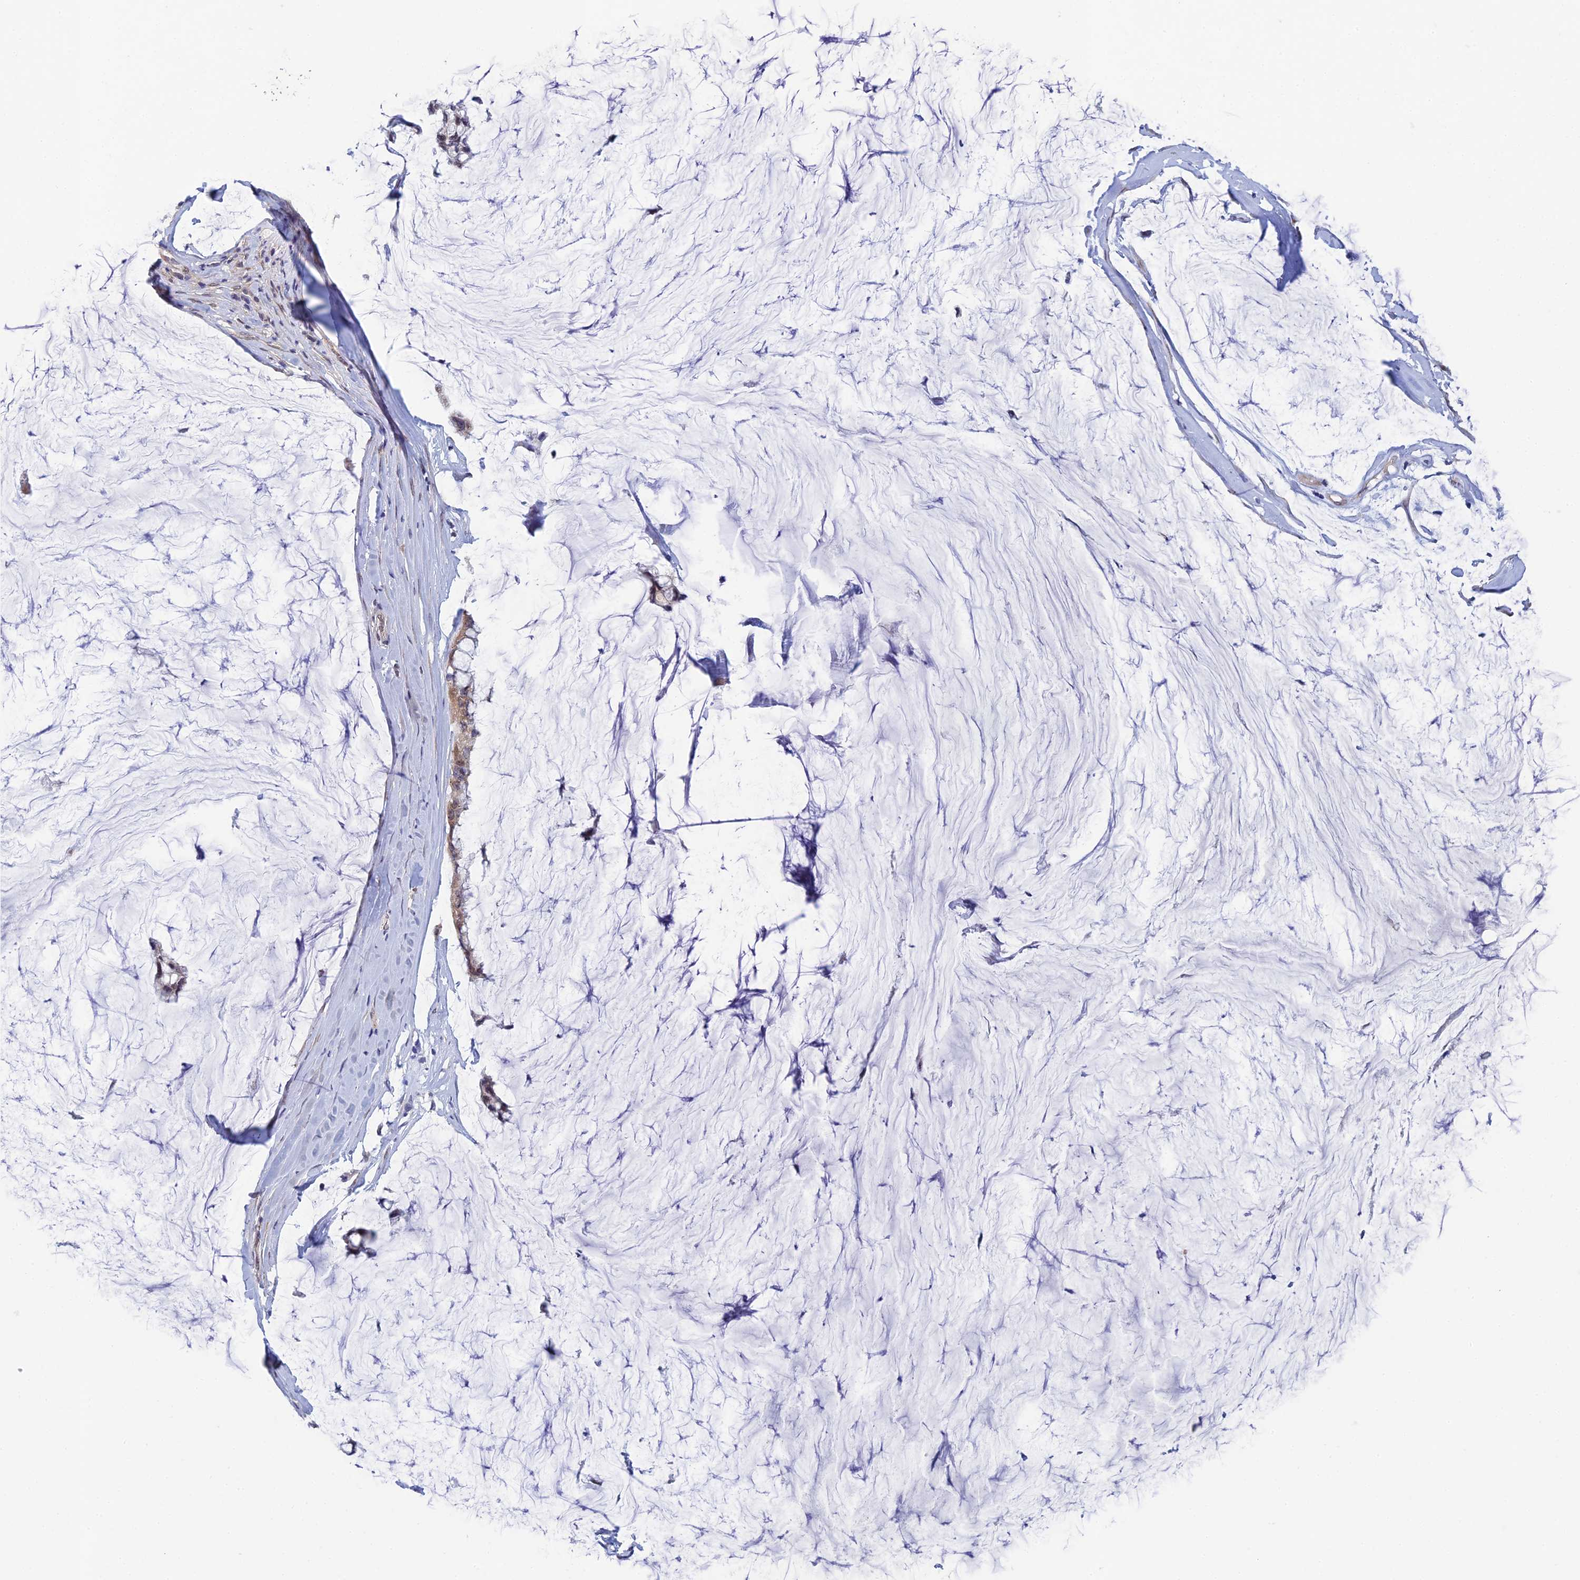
{"staining": {"intensity": "weak", "quantity": "25%-75%", "location": "cytoplasmic/membranous"}, "tissue": "ovarian cancer", "cell_type": "Tumor cells", "image_type": "cancer", "snomed": [{"axis": "morphology", "description": "Cystadenocarcinoma, mucinous, NOS"}, {"axis": "topography", "description": "Ovary"}], "caption": "Immunohistochemical staining of ovarian cancer (mucinous cystadenocarcinoma) exhibits low levels of weak cytoplasmic/membranous protein expression in approximately 25%-75% of tumor cells.", "gene": "SRA1", "patient": {"sex": "female", "age": 39}}